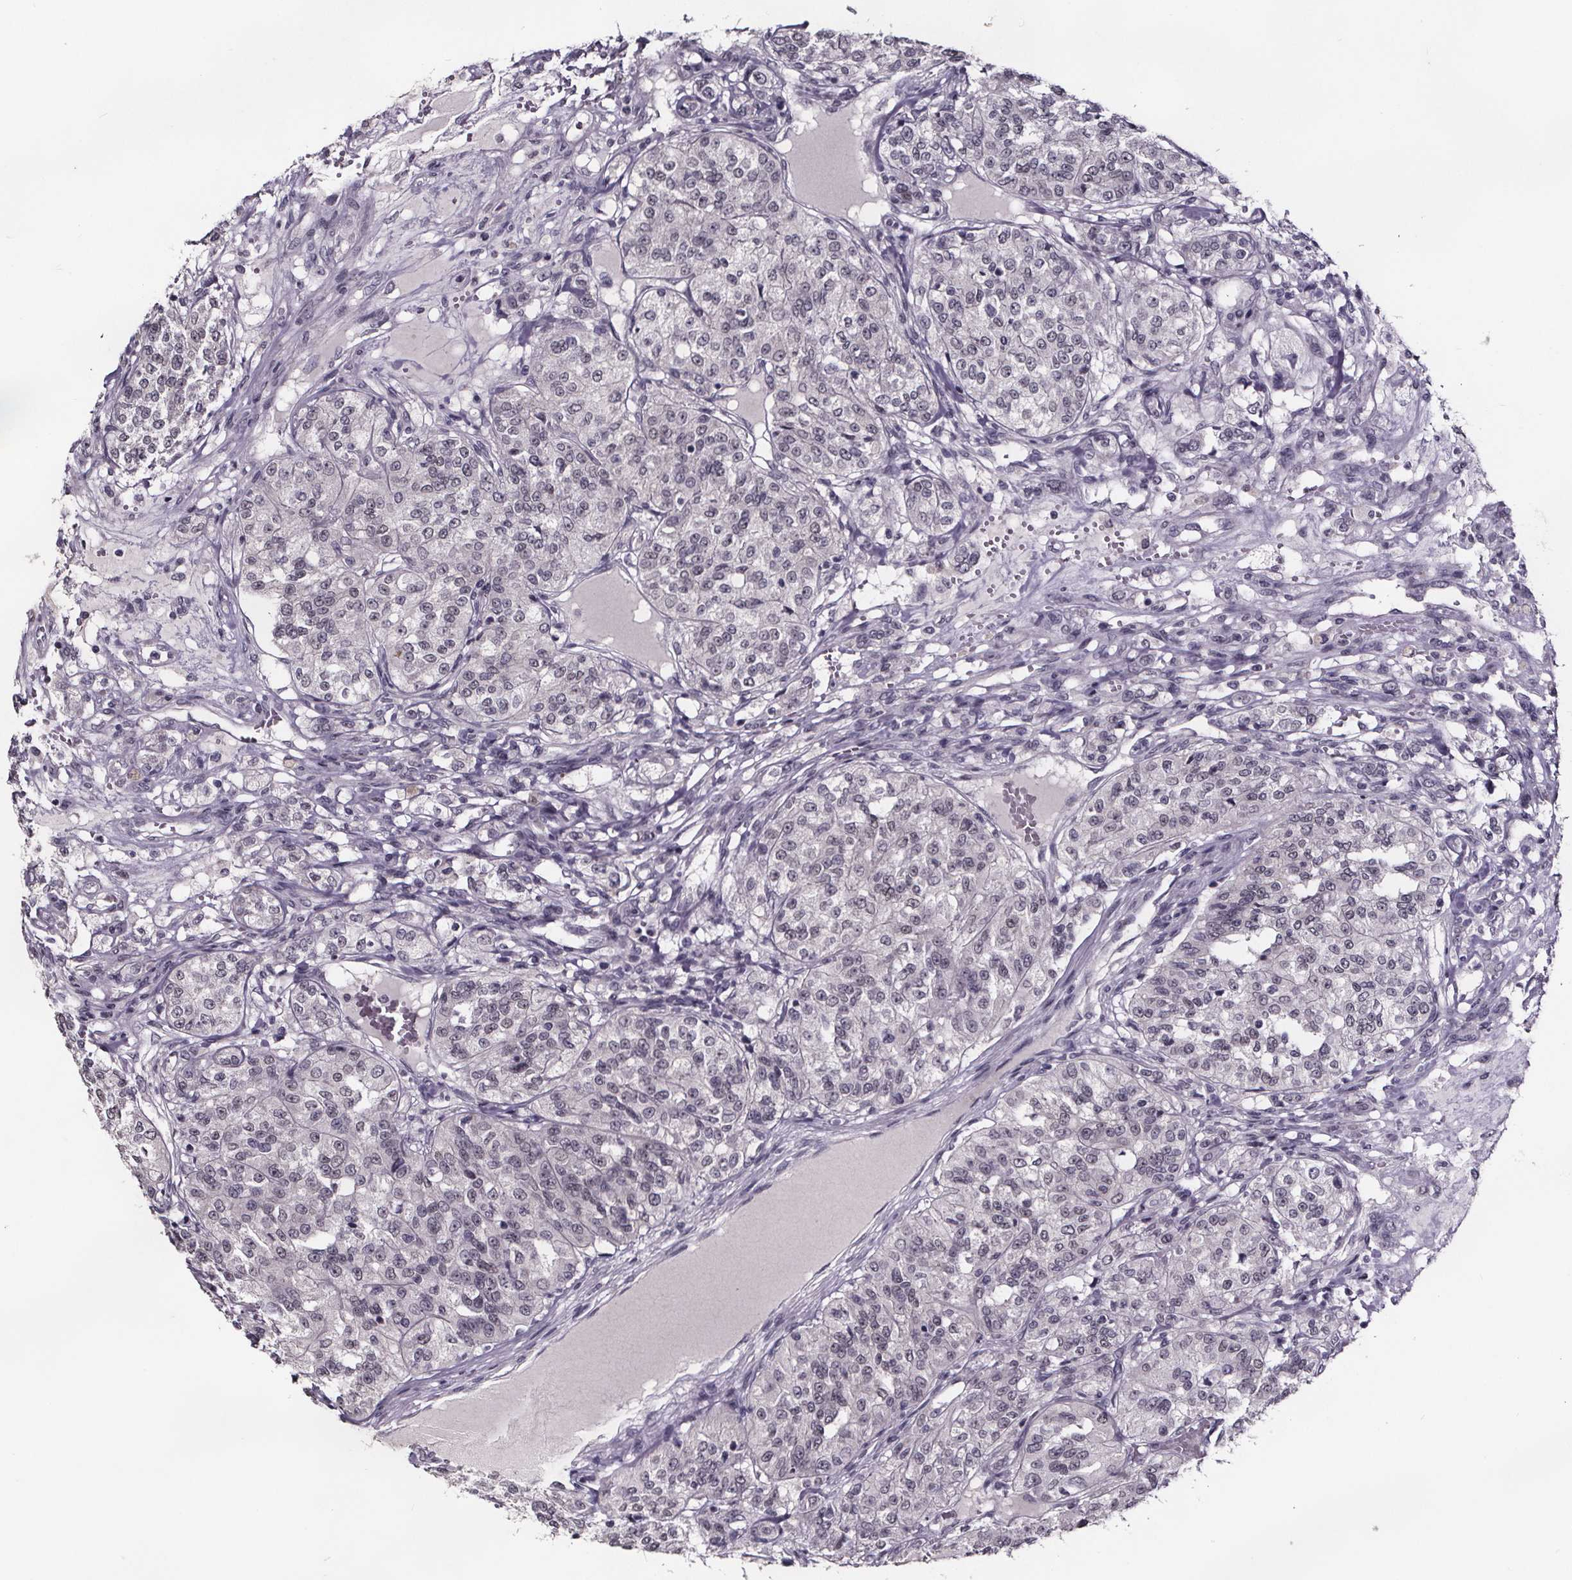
{"staining": {"intensity": "negative", "quantity": "none", "location": "none"}, "tissue": "renal cancer", "cell_type": "Tumor cells", "image_type": "cancer", "snomed": [{"axis": "morphology", "description": "Adenocarcinoma, NOS"}, {"axis": "topography", "description": "Kidney"}], "caption": "Immunohistochemistry (IHC) histopathology image of human renal cancer (adenocarcinoma) stained for a protein (brown), which exhibits no staining in tumor cells. The staining is performed using DAB (3,3'-diaminobenzidine) brown chromogen with nuclei counter-stained in using hematoxylin.", "gene": "AR", "patient": {"sex": "female", "age": 63}}